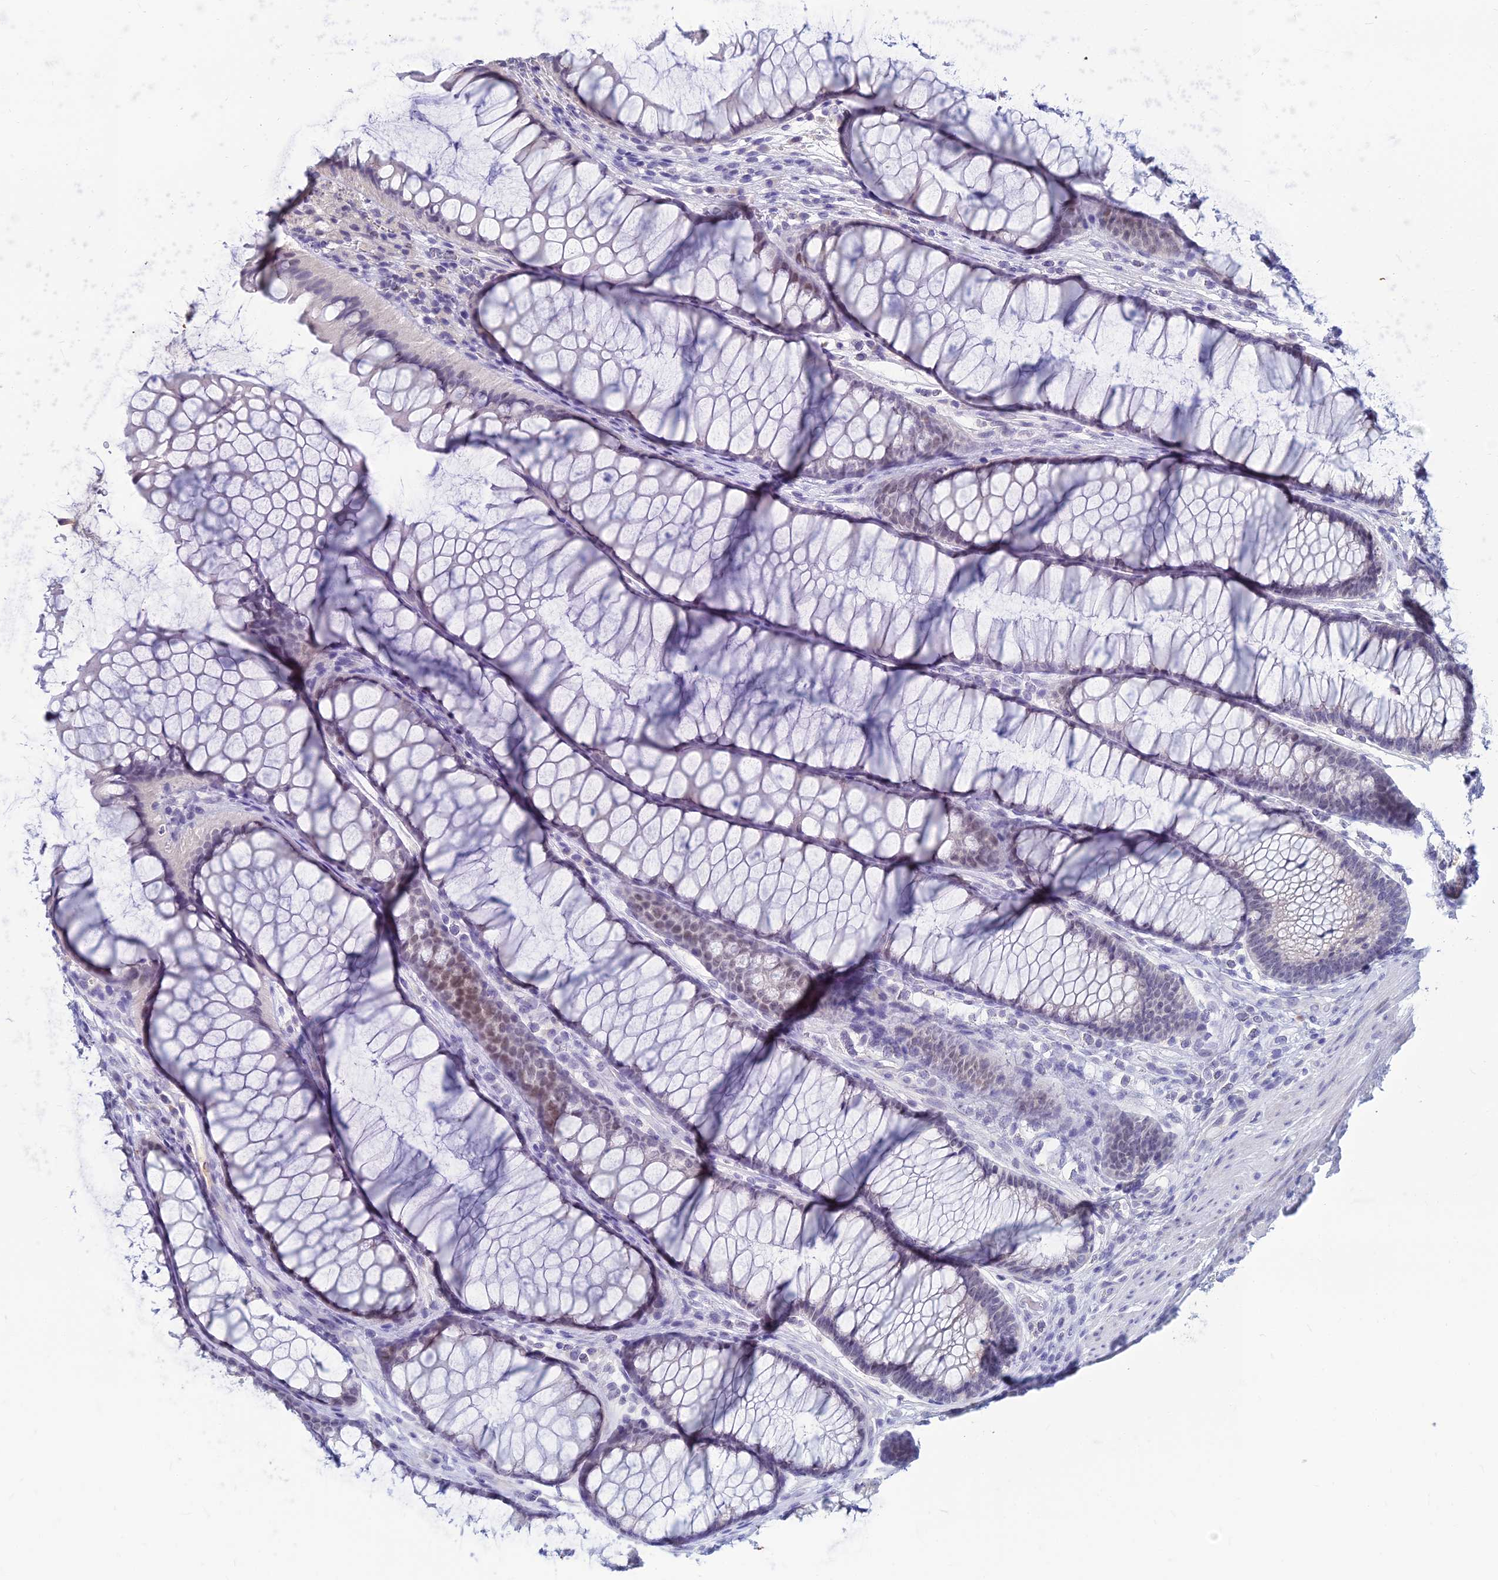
{"staining": {"intensity": "negative", "quantity": "none", "location": "none"}, "tissue": "colon", "cell_type": "Endothelial cells", "image_type": "normal", "snomed": [{"axis": "morphology", "description": "Normal tissue, NOS"}, {"axis": "topography", "description": "Colon"}], "caption": "Endothelial cells show no significant expression in benign colon. (DAB immunohistochemistry (IHC) visualized using brightfield microscopy, high magnification).", "gene": "GOLGA6A", "patient": {"sex": "female", "age": 82}}